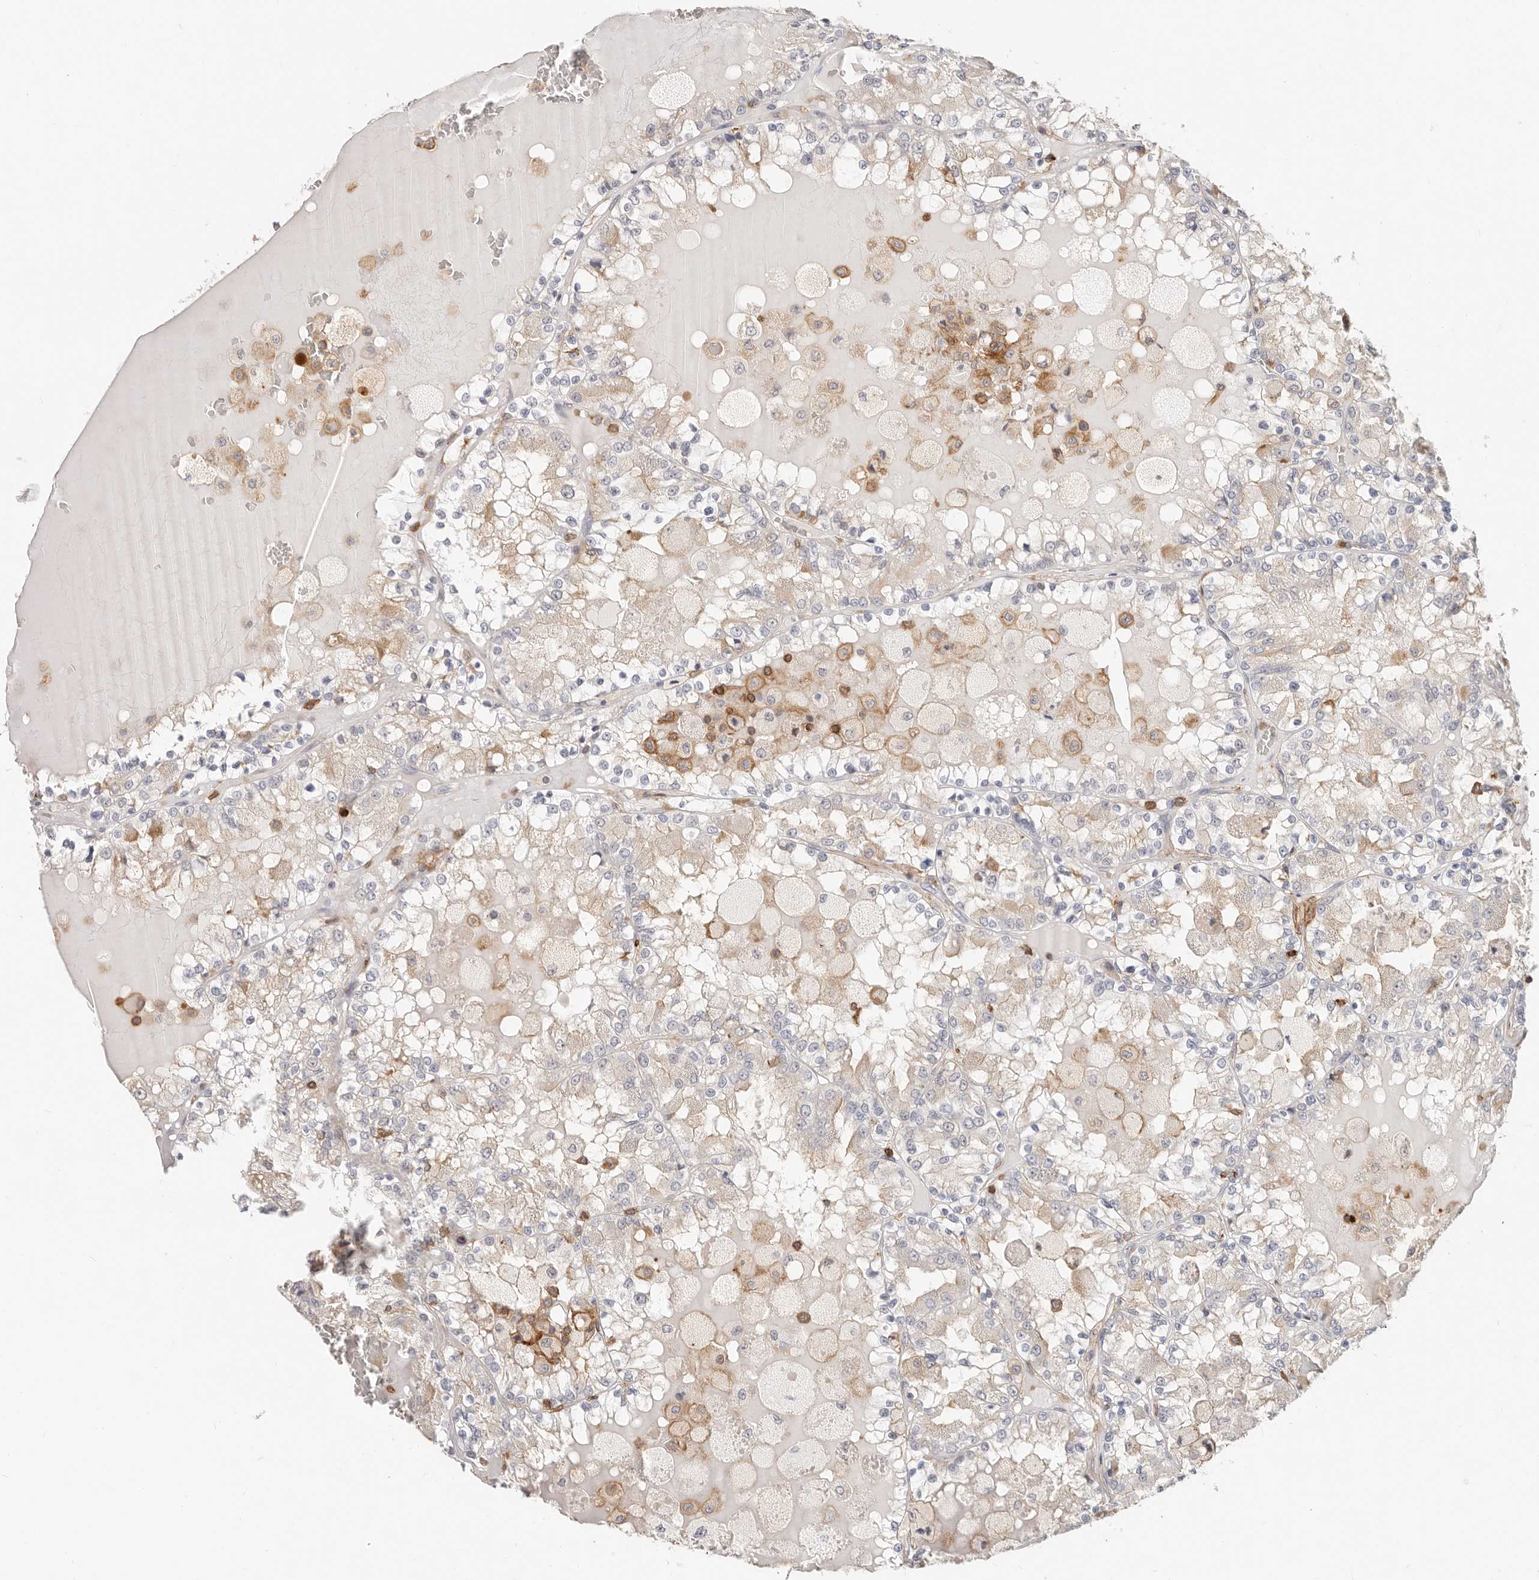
{"staining": {"intensity": "weak", "quantity": "25%-75%", "location": "cytoplasmic/membranous"}, "tissue": "renal cancer", "cell_type": "Tumor cells", "image_type": "cancer", "snomed": [{"axis": "morphology", "description": "Adenocarcinoma, NOS"}, {"axis": "topography", "description": "Kidney"}], "caption": "Immunohistochemical staining of adenocarcinoma (renal) displays weak cytoplasmic/membranous protein staining in approximately 25%-75% of tumor cells.", "gene": "TMEM63B", "patient": {"sex": "female", "age": 56}}